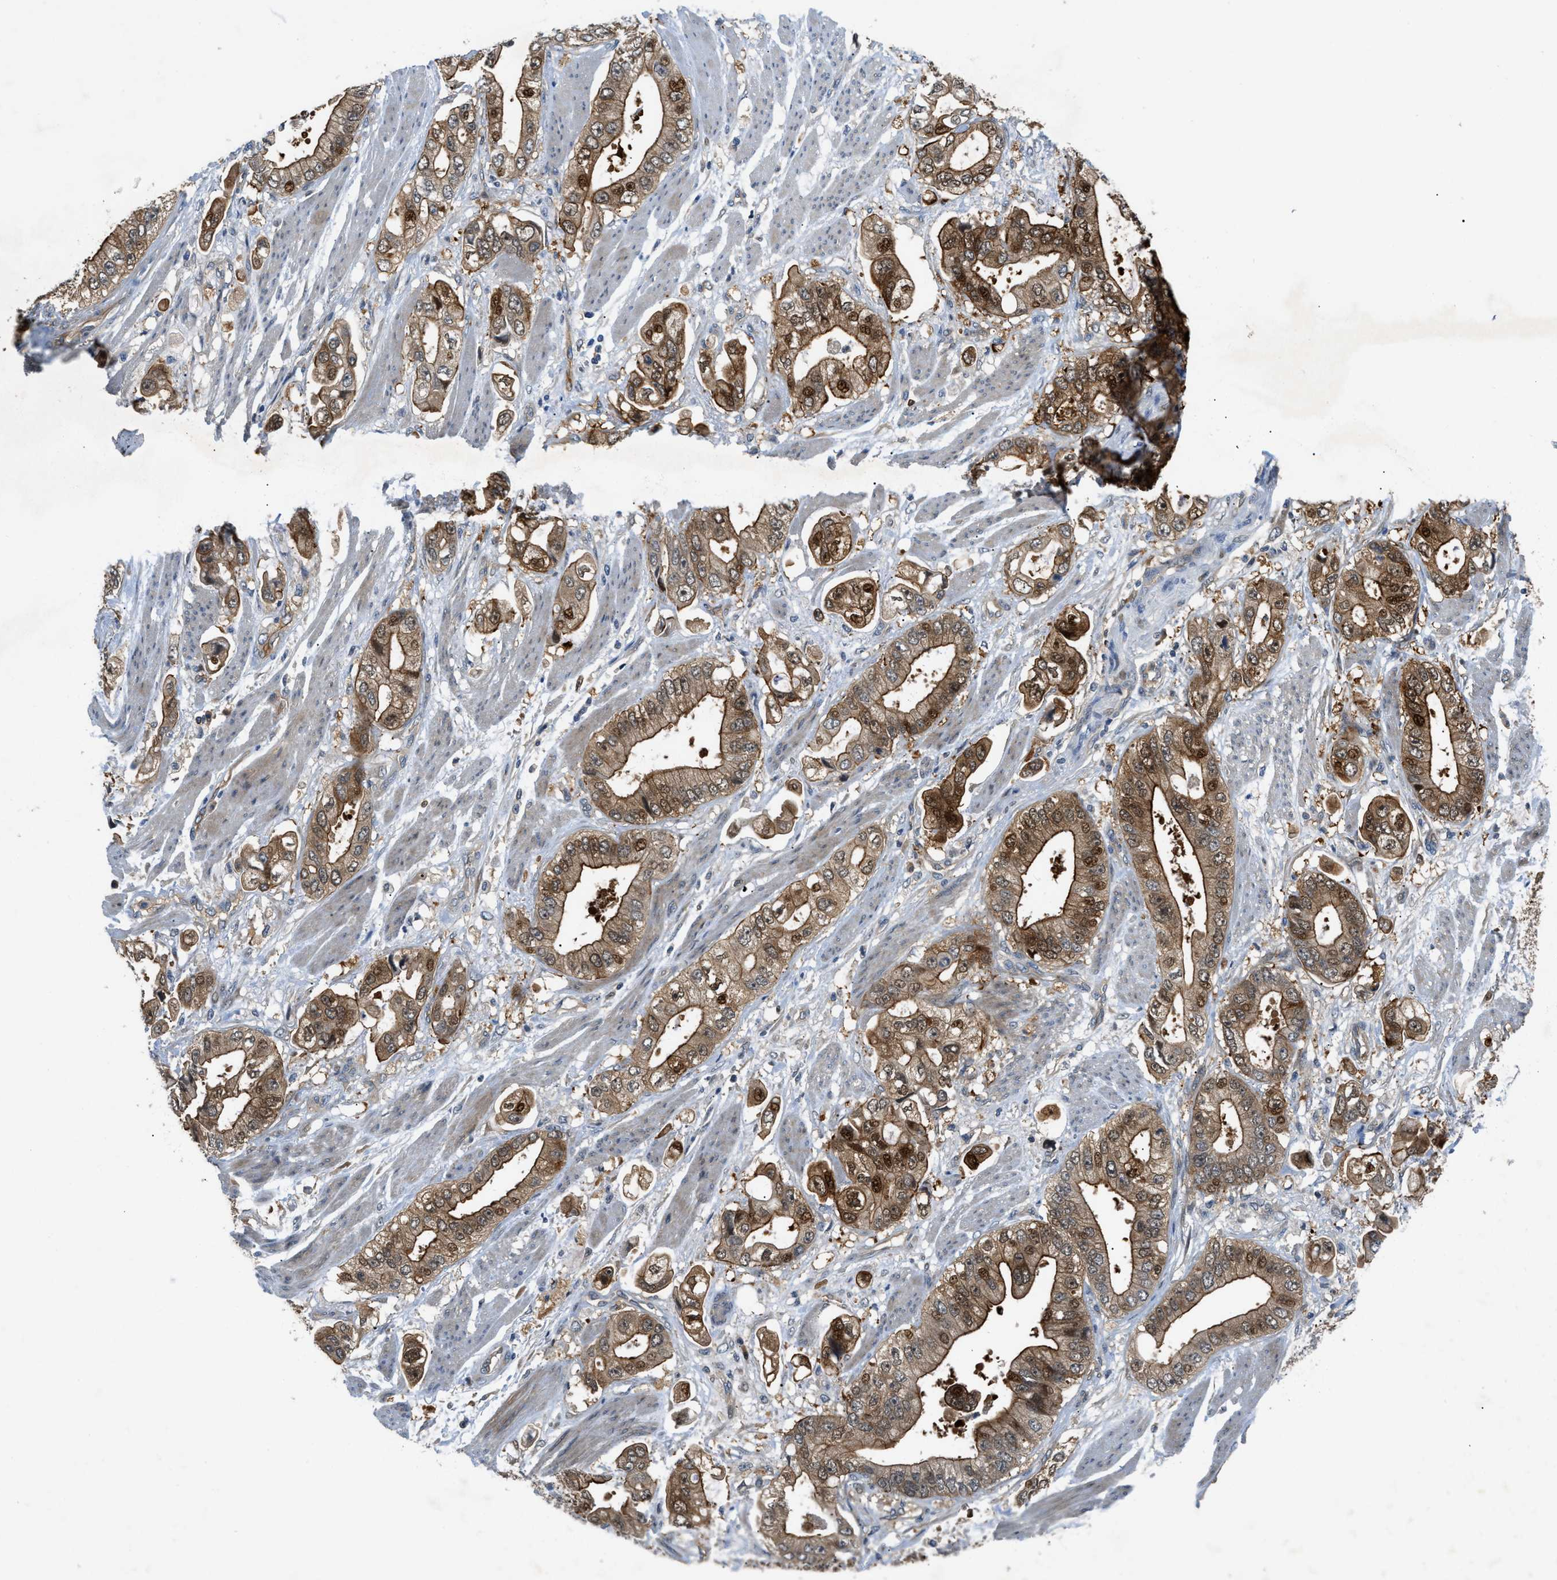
{"staining": {"intensity": "moderate", "quantity": ">75%", "location": "cytoplasmic/membranous,nuclear"}, "tissue": "stomach cancer", "cell_type": "Tumor cells", "image_type": "cancer", "snomed": [{"axis": "morphology", "description": "Normal tissue, NOS"}, {"axis": "morphology", "description": "Adenocarcinoma, NOS"}, {"axis": "topography", "description": "Stomach"}], "caption": "Protein expression analysis of stomach cancer (adenocarcinoma) exhibits moderate cytoplasmic/membranous and nuclear positivity in approximately >75% of tumor cells.", "gene": "TRAK2", "patient": {"sex": "male", "age": 62}}